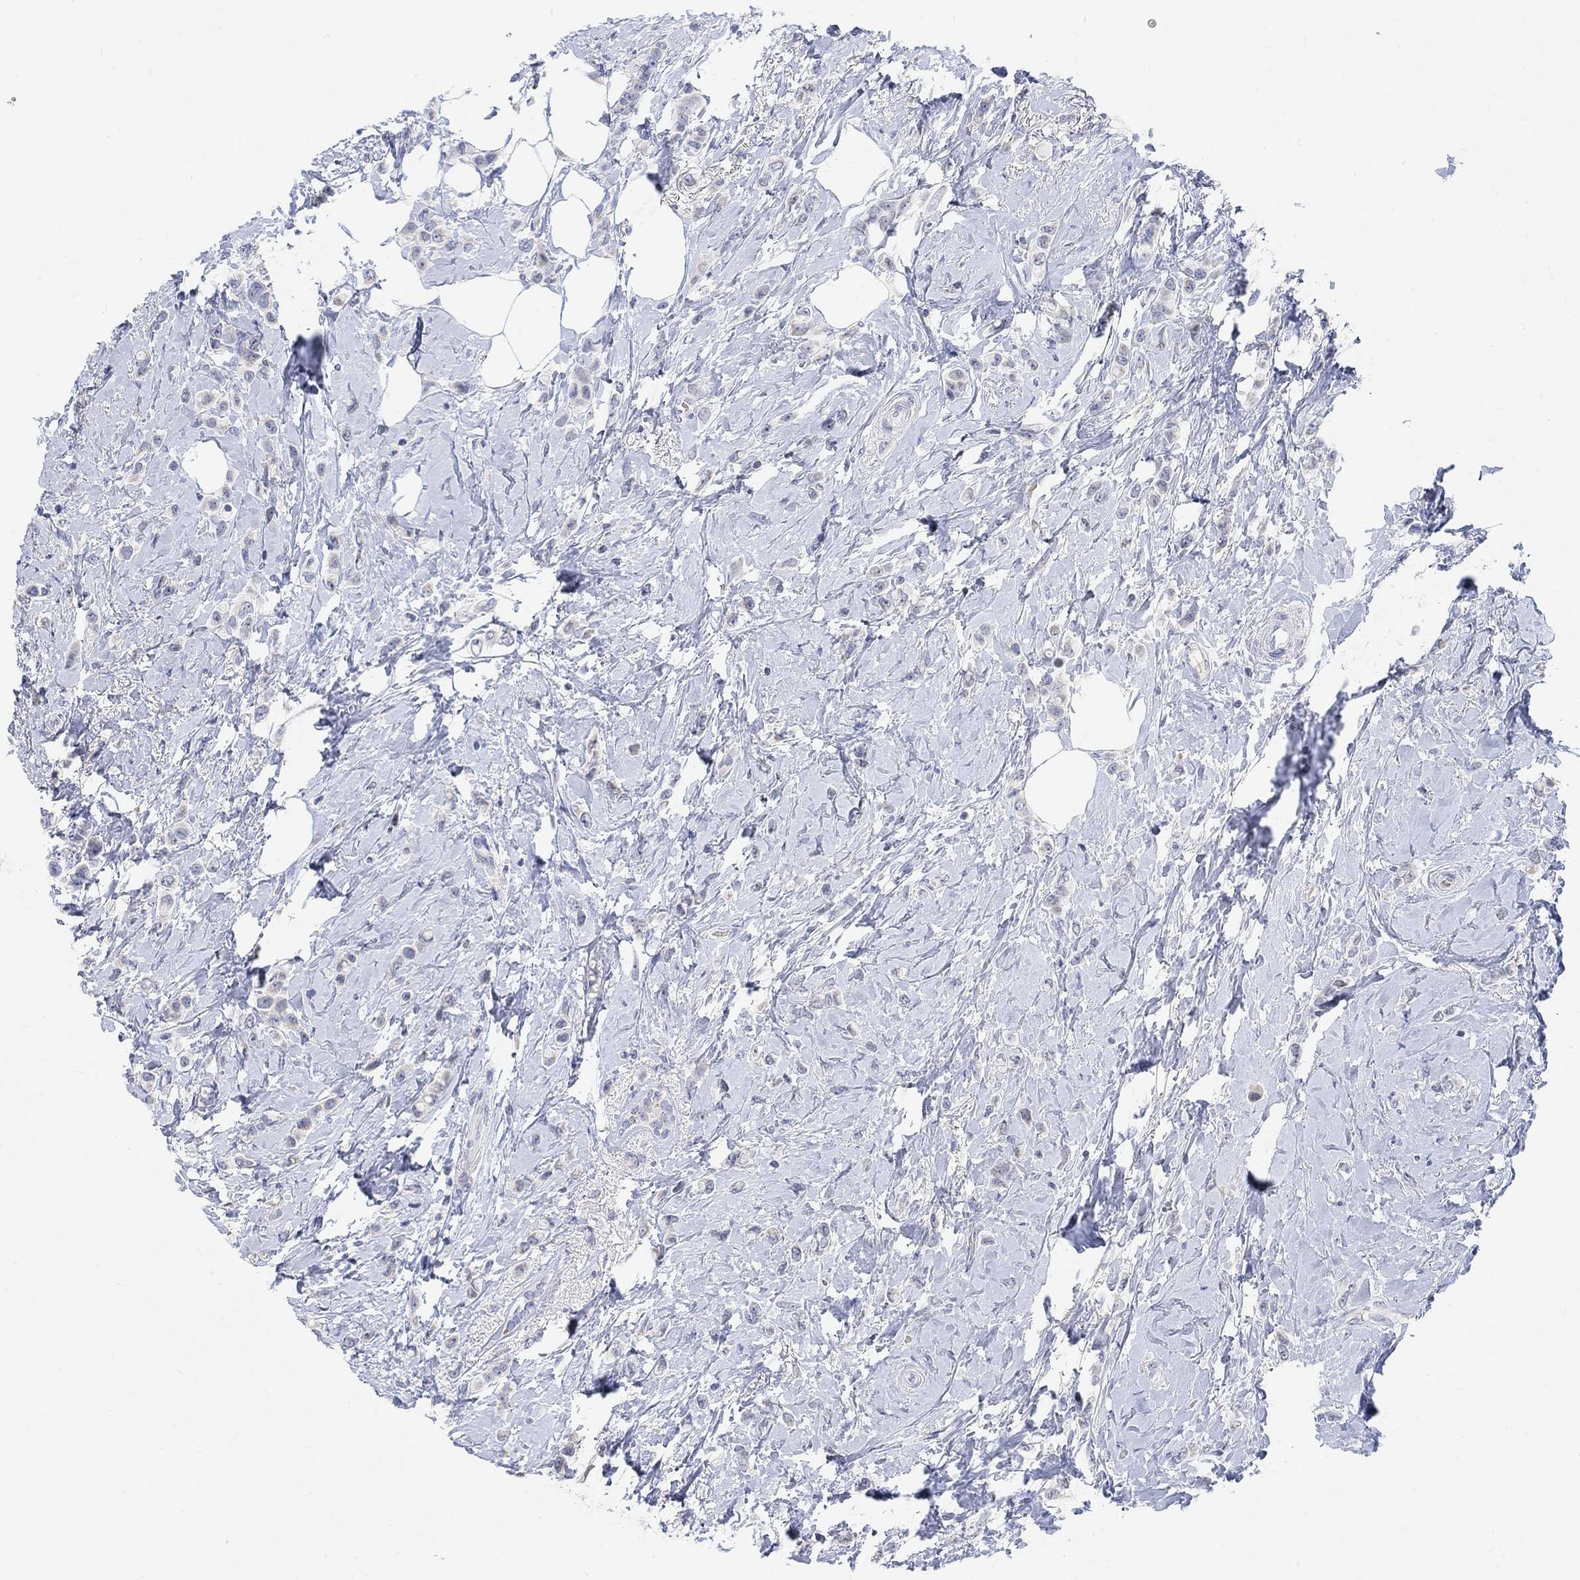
{"staining": {"intensity": "negative", "quantity": "none", "location": "none"}, "tissue": "breast cancer", "cell_type": "Tumor cells", "image_type": "cancer", "snomed": [{"axis": "morphology", "description": "Lobular carcinoma"}, {"axis": "topography", "description": "Breast"}], "caption": "Tumor cells are negative for protein expression in human breast cancer (lobular carcinoma). (DAB (3,3'-diaminobenzidine) IHC with hematoxylin counter stain).", "gene": "ATP6V1E2", "patient": {"sex": "female", "age": 66}}